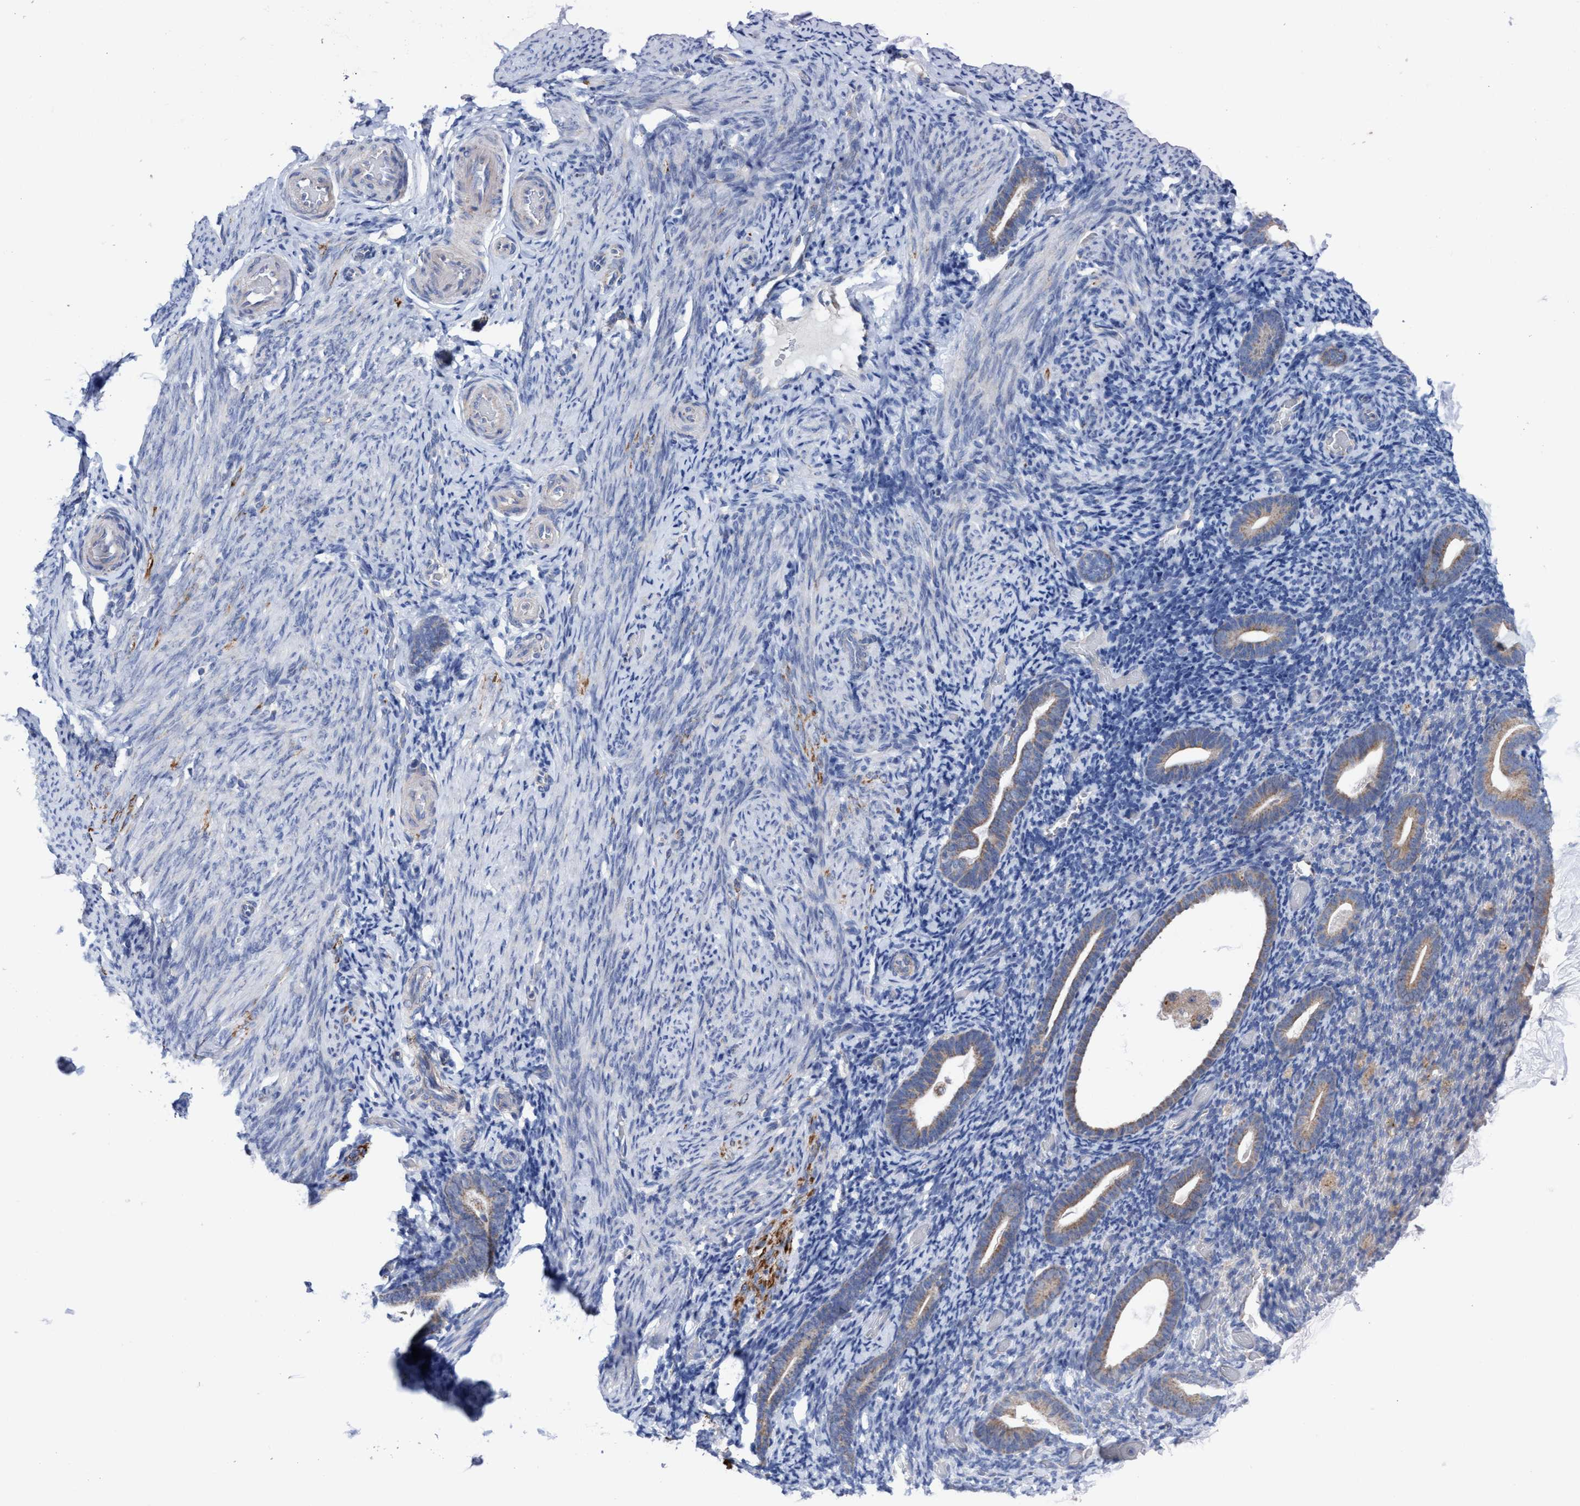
{"staining": {"intensity": "negative", "quantity": "none", "location": "none"}, "tissue": "endometrium", "cell_type": "Cells in endometrial stroma", "image_type": "normal", "snomed": [{"axis": "morphology", "description": "Normal tissue, NOS"}, {"axis": "topography", "description": "Endometrium"}], "caption": "Cells in endometrial stroma are negative for protein expression in benign human endometrium. (DAB (3,3'-diaminobenzidine) immunohistochemistry, high magnification).", "gene": "ZNF750", "patient": {"sex": "female", "age": 51}}